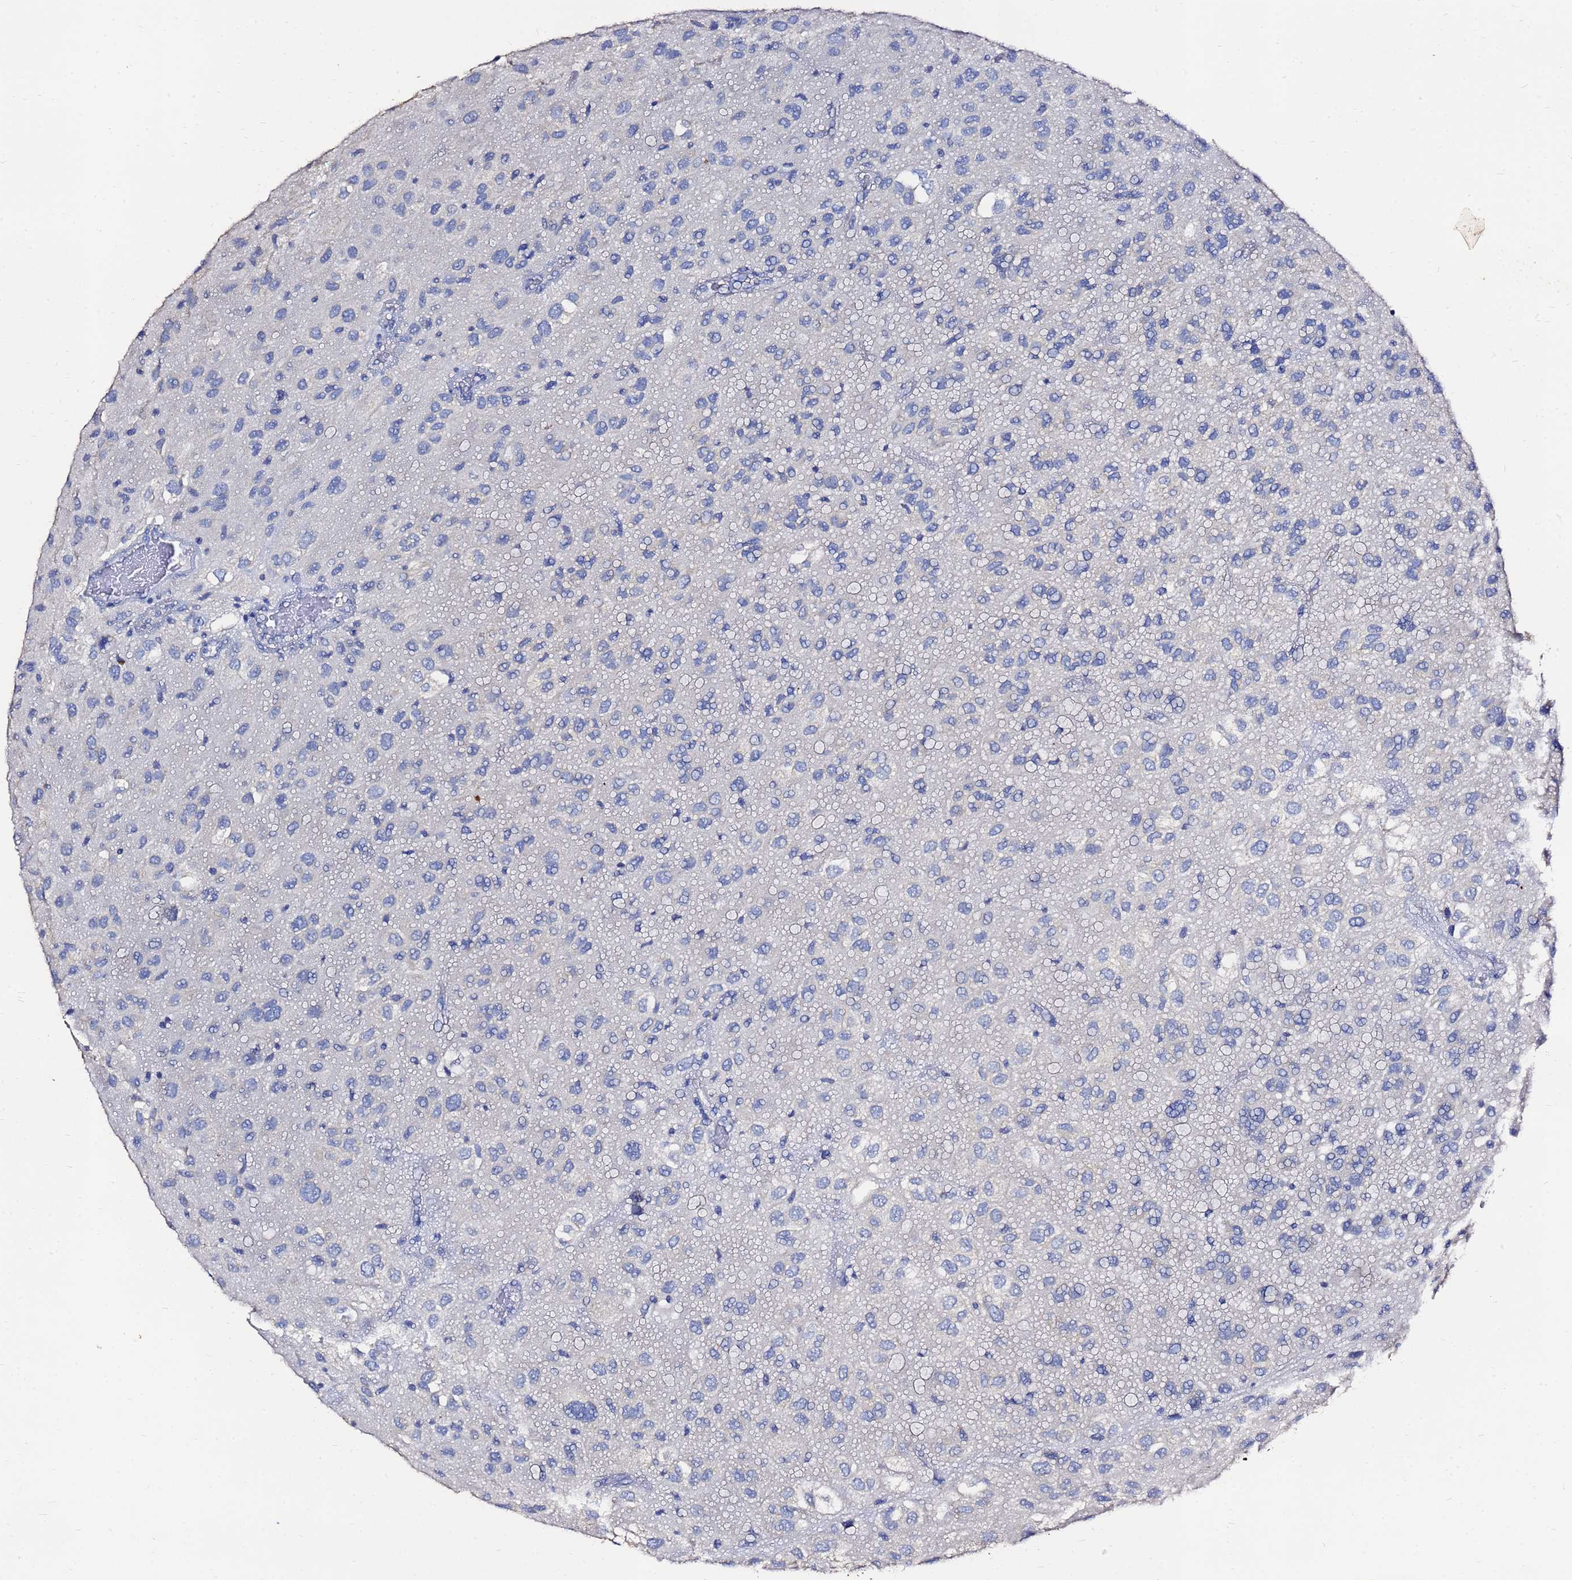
{"staining": {"intensity": "negative", "quantity": "none", "location": "none"}, "tissue": "glioma", "cell_type": "Tumor cells", "image_type": "cancer", "snomed": [{"axis": "morphology", "description": "Glioma, malignant, Low grade"}, {"axis": "topography", "description": "Brain"}], "caption": "Immunohistochemical staining of human malignant low-grade glioma demonstrates no significant expression in tumor cells. Nuclei are stained in blue.", "gene": "FAM183A", "patient": {"sex": "male", "age": 66}}